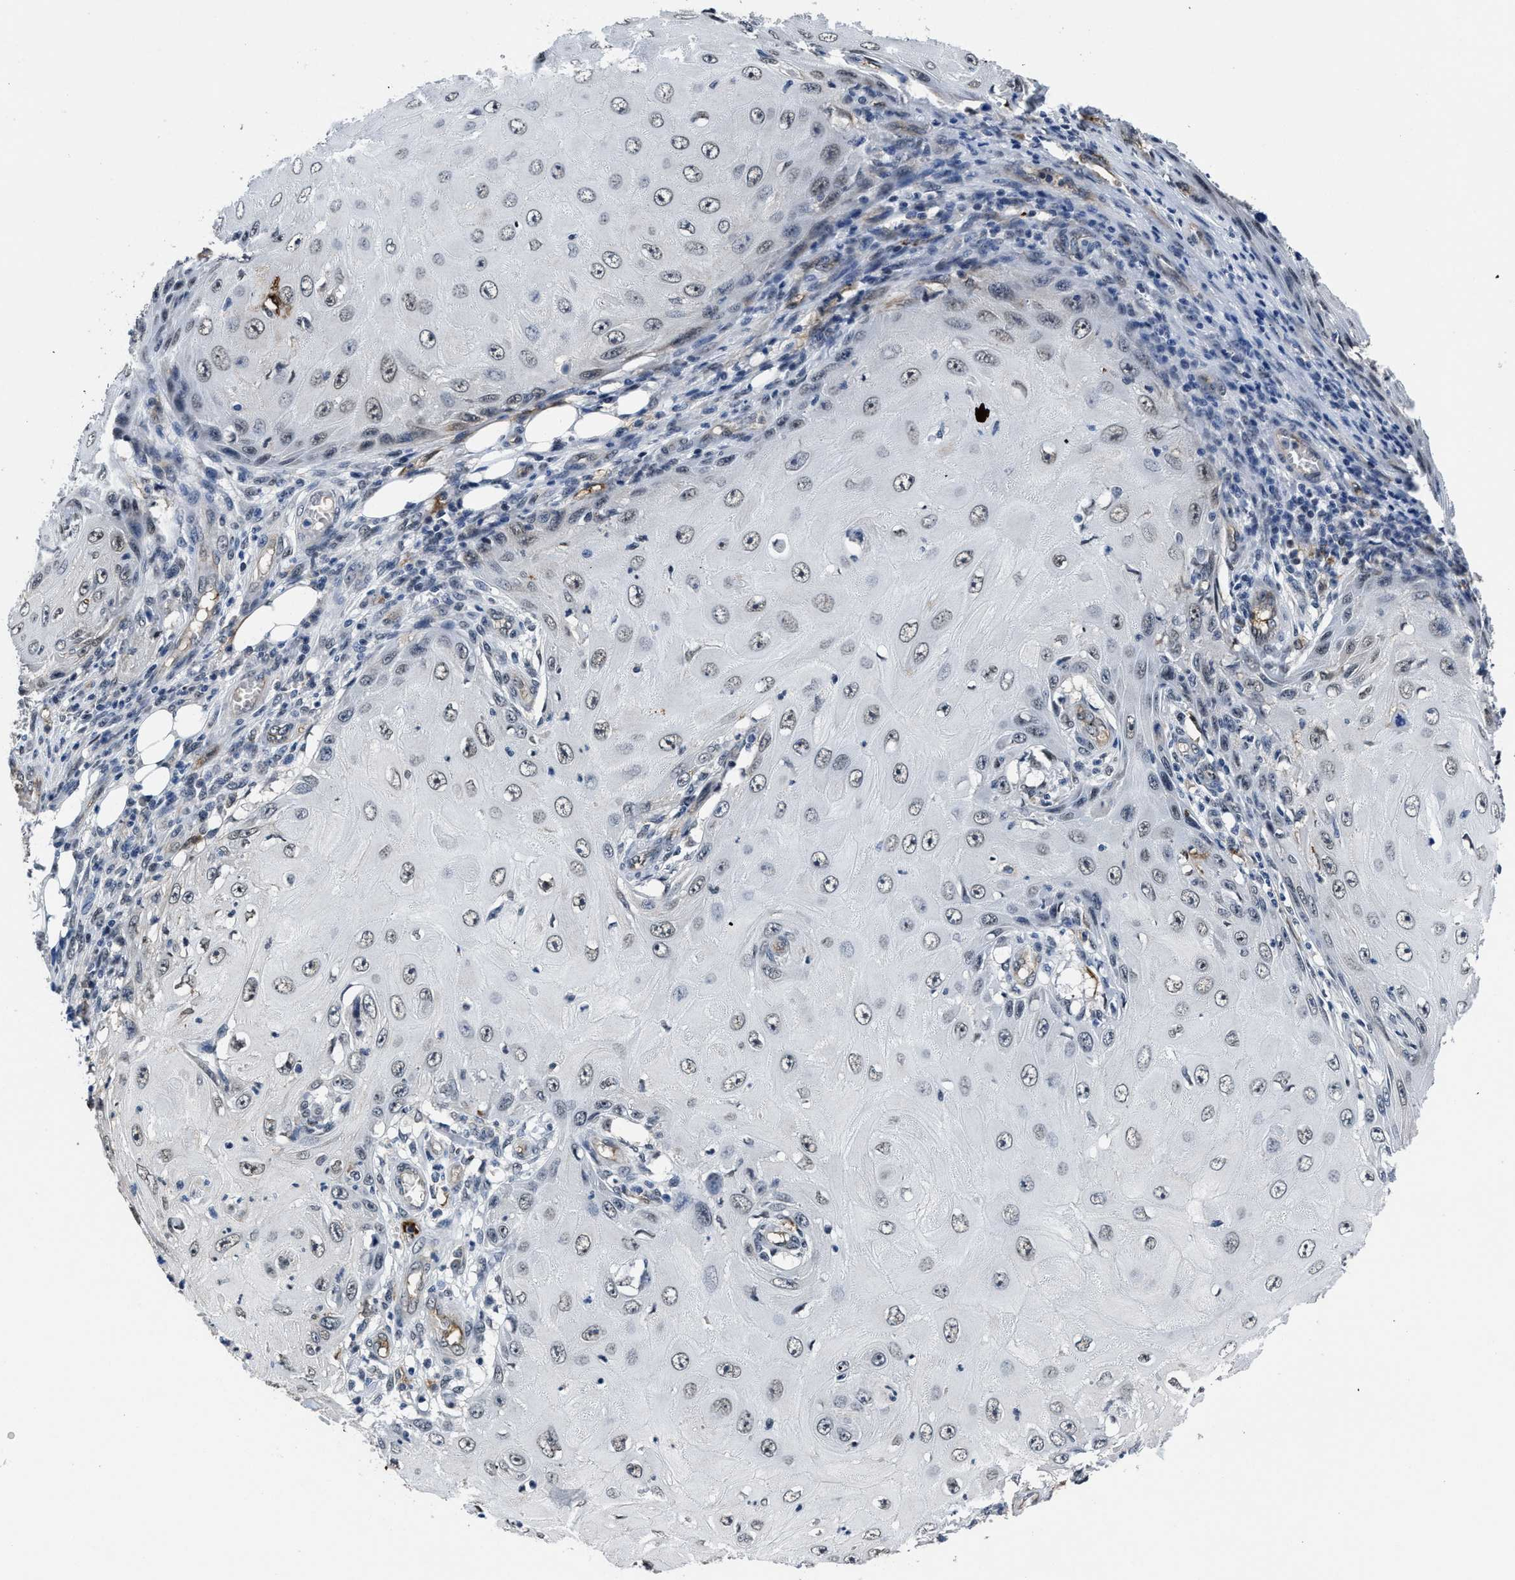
{"staining": {"intensity": "negative", "quantity": "none", "location": "none"}, "tissue": "skin cancer", "cell_type": "Tumor cells", "image_type": "cancer", "snomed": [{"axis": "morphology", "description": "Squamous cell carcinoma, NOS"}, {"axis": "topography", "description": "Skin"}], "caption": "This image is of skin squamous cell carcinoma stained with immunohistochemistry to label a protein in brown with the nuclei are counter-stained blue. There is no expression in tumor cells.", "gene": "MARCKSL1", "patient": {"sex": "female", "age": 73}}